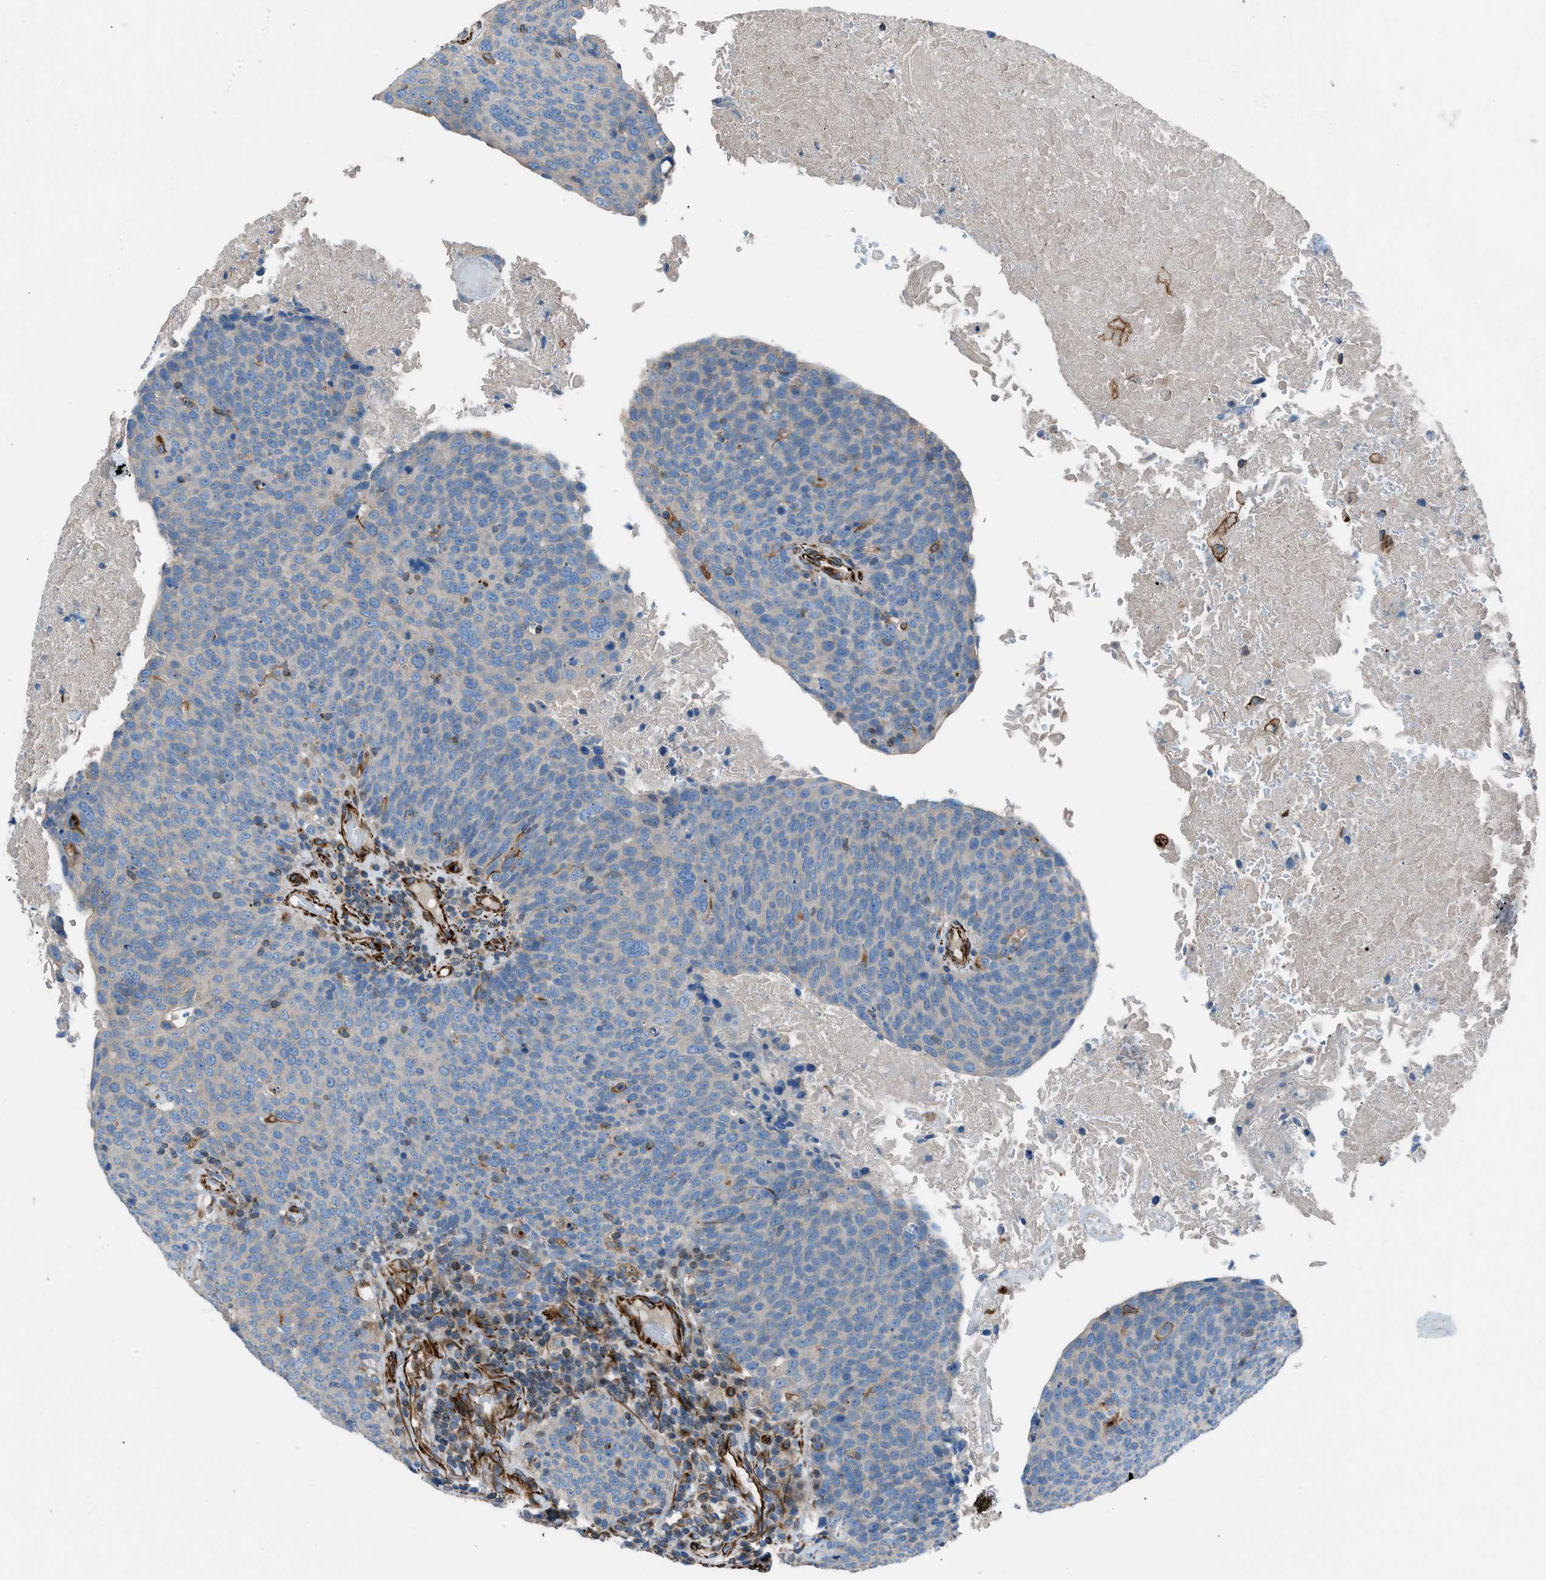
{"staining": {"intensity": "negative", "quantity": "none", "location": "none"}, "tissue": "head and neck cancer", "cell_type": "Tumor cells", "image_type": "cancer", "snomed": [{"axis": "morphology", "description": "Squamous cell carcinoma, NOS"}, {"axis": "morphology", "description": "Squamous cell carcinoma, metastatic, NOS"}, {"axis": "topography", "description": "Lymph node"}, {"axis": "topography", "description": "Head-Neck"}], "caption": "Tumor cells are negative for brown protein staining in metastatic squamous cell carcinoma (head and neck). (Stains: DAB IHC with hematoxylin counter stain, Microscopy: brightfield microscopy at high magnification).", "gene": "CABP7", "patient": {"sex": "male", "age": 62}}